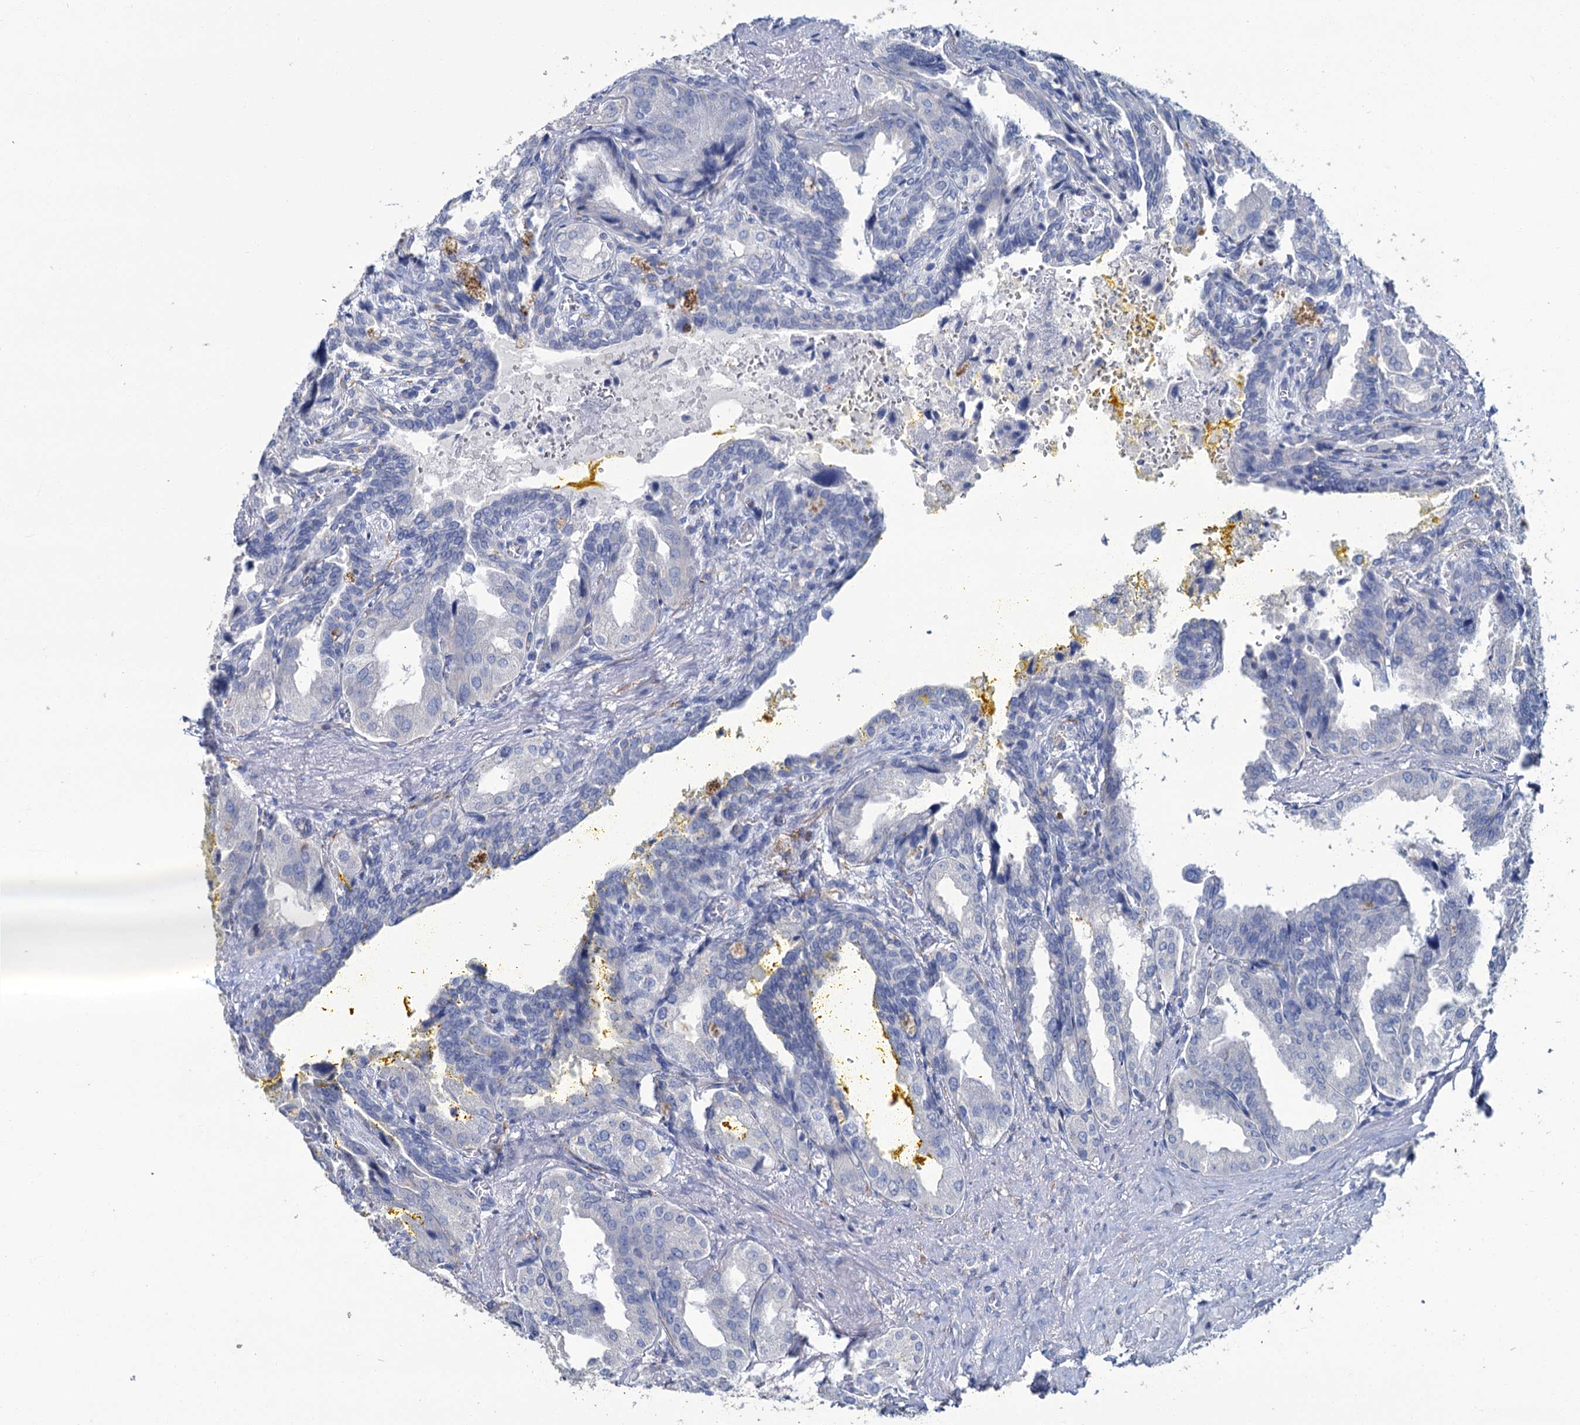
{"staining": {"intensity": "negative", "quantity": "none", "location": "none"}, "tissue": "seminal vesicle", "cell_type": "Glandular cells", "image_type": "normal", "snomed": [{"axis": "morphology", "description": "Normal tissue, NOS"}, {"axis": "topography", "description": "Seminal veicle"}], "caption": "The immunohistochemistry (IHC) micrograph has no significant staining in glandular cells of seminal vesicle. Nuclei are stained in blue.", "gene": "SNCB", "patient": {"sex": "male", "age": 63}}